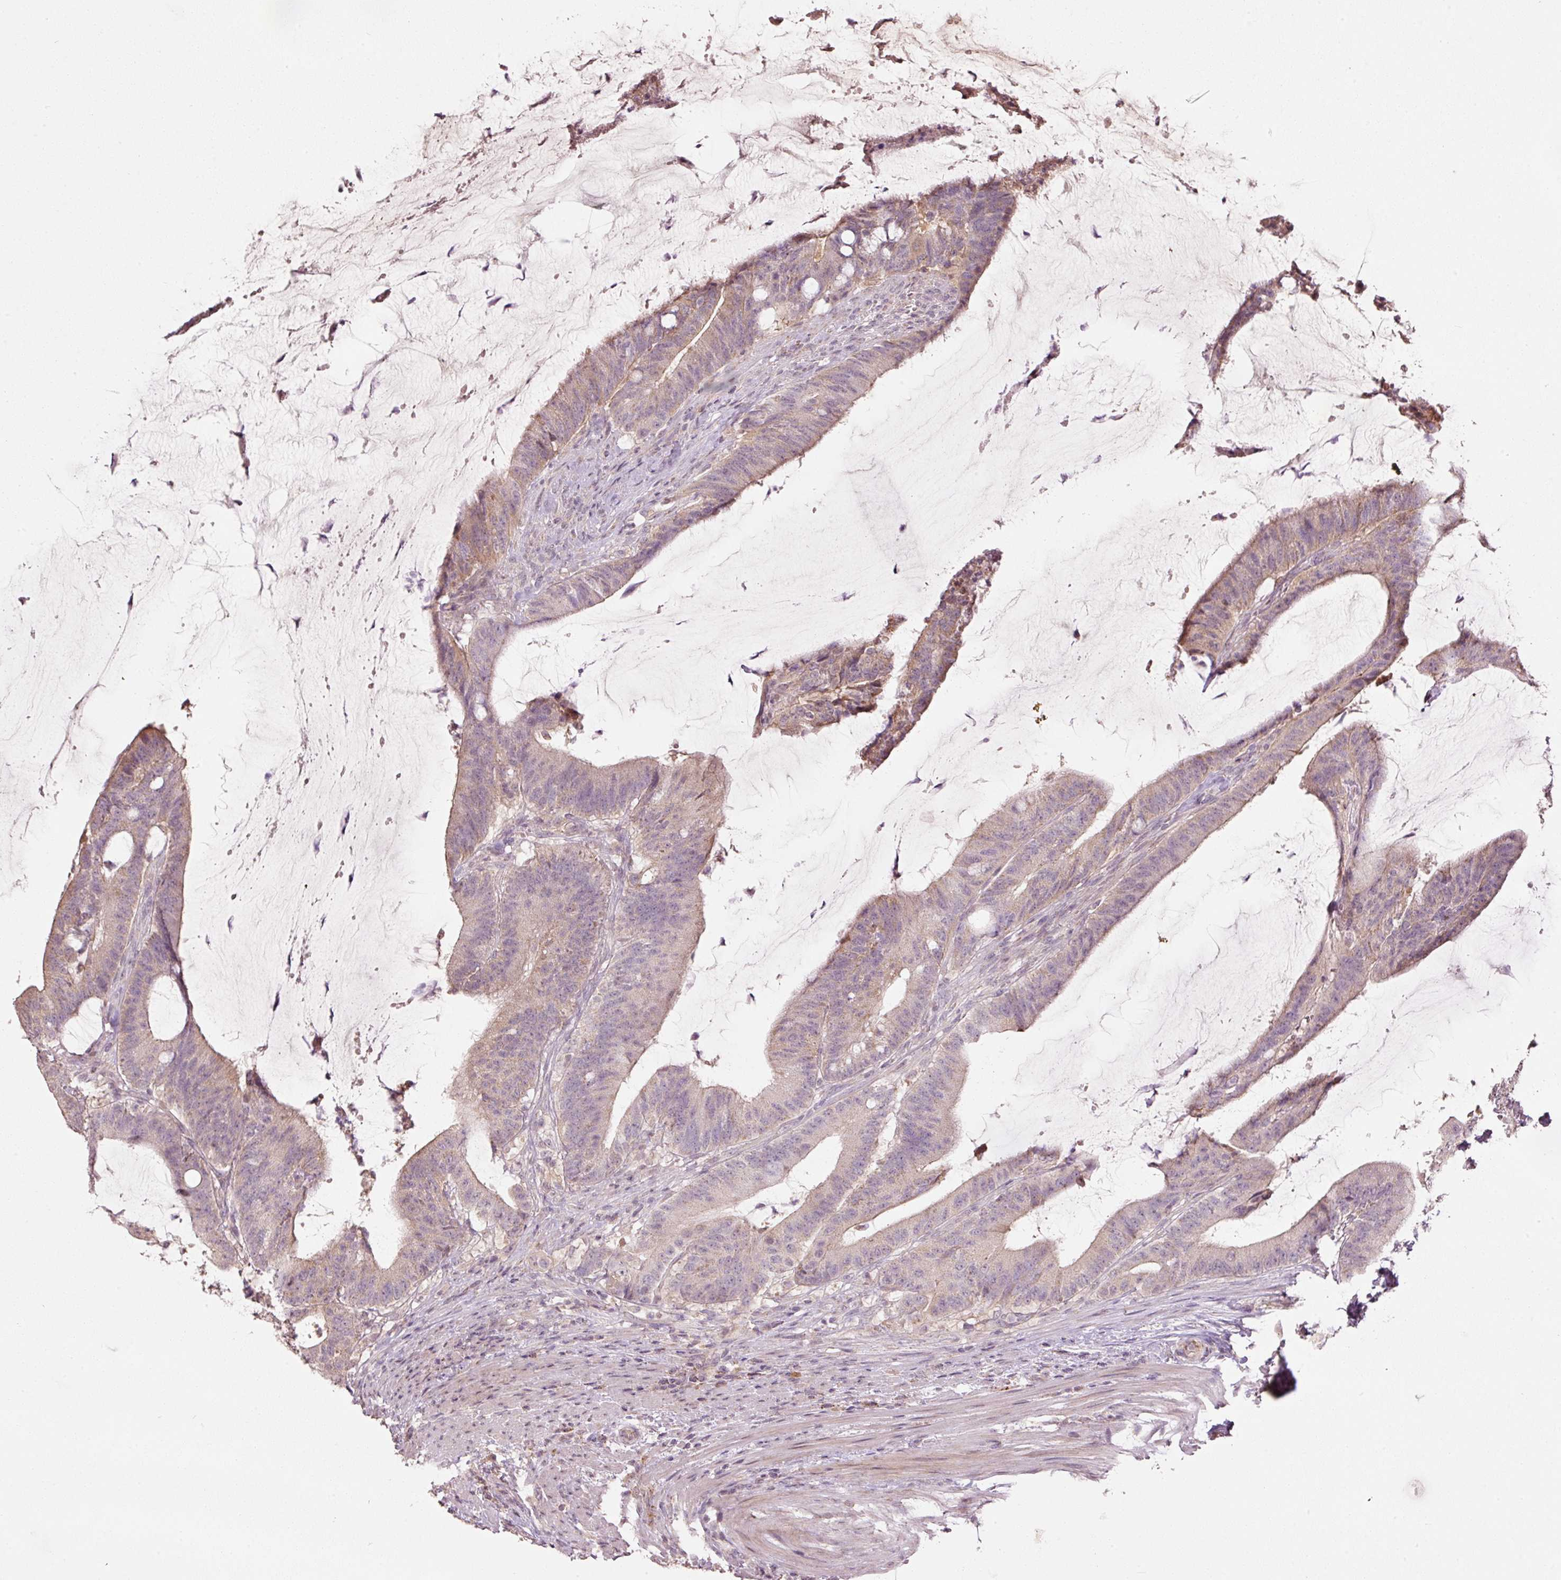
{"staining": {"intensity": "weak", "quantity": "25%-75%", "location": "cytoplasmic/membranous"}, "tissue": "colorectal cancer", "cell_type": "Tumor cells", "image_type": "cancer", "snomed": [{"axis": "morphology", "description": "Adenocarcinoma, NOS"}, {"axis": "topography", "description": "Colon"}], "caption": "Immunohistochemistry of adenocarcinoma (colorectal) exhibits low levels of weak cytoplasmic/membranous expression in approximately 25%-75% of tumor cells.", "gene": "TOB2", "patient": {"sex": "female", "age": 43}}